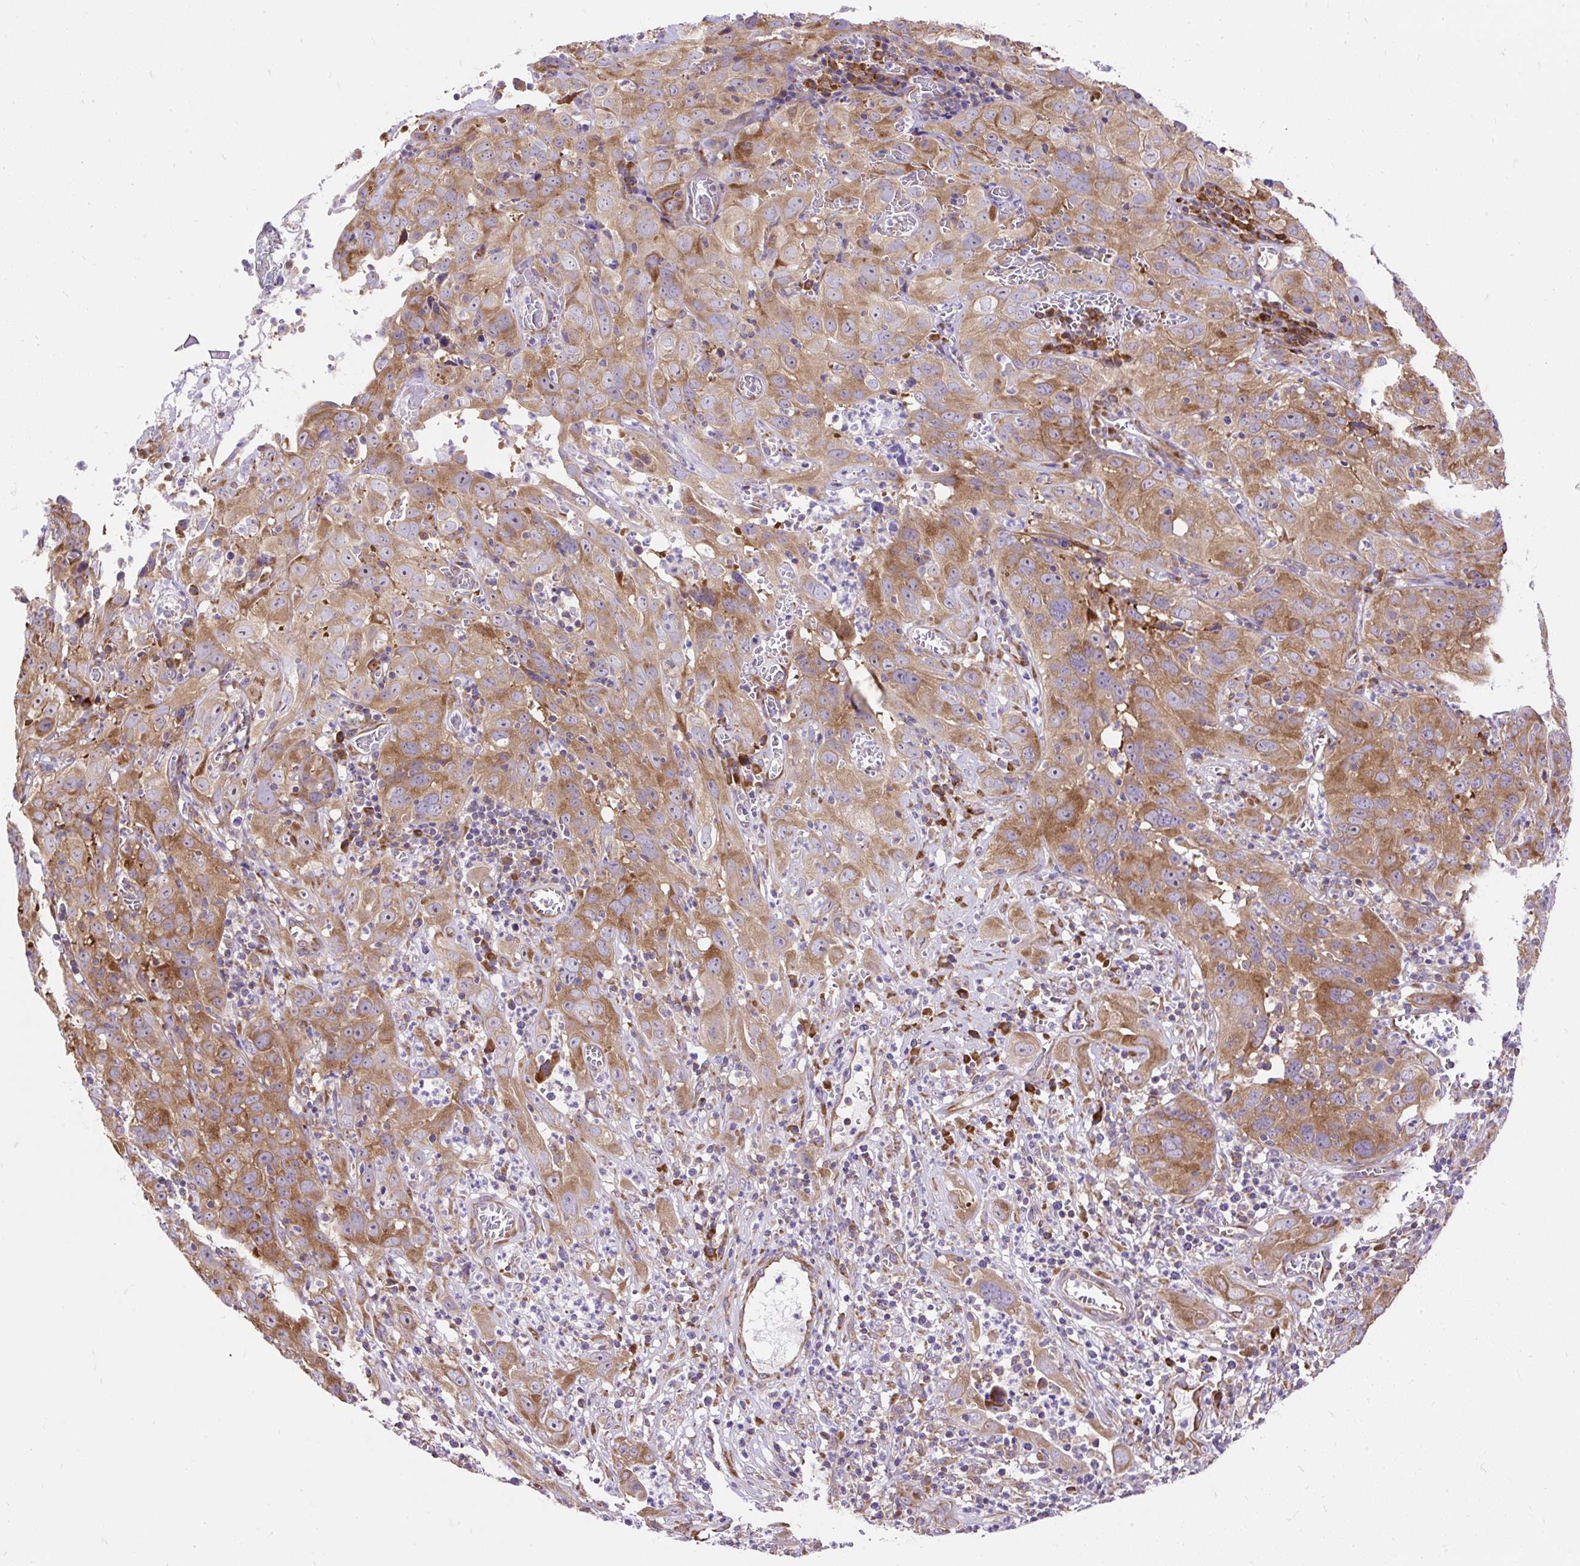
{"staining": {"intensity": "moderate", "quantity": ">75%", "location": "cytoplasmic/membranous"}, "tissue": "cervical cancer", "cell_type": "Tumor cells", "image_type": "cancer", "snomed": [{"axis": "morphology", "description": "Squamous cell carcinoma, NOS"}, {"axis": "topography", "description": "Cervix"}], "caption": "Brown immunohistochemical staining in human squamous cell carcinoma (cervical) shows moderate cytoplasmic/membranous expression in approximately >75% of tumor cells. (DAB IHC with brightfield microscopy, high magnification).", "gene": "RPS5", "patient": {"sex": "female", "age": 32}}